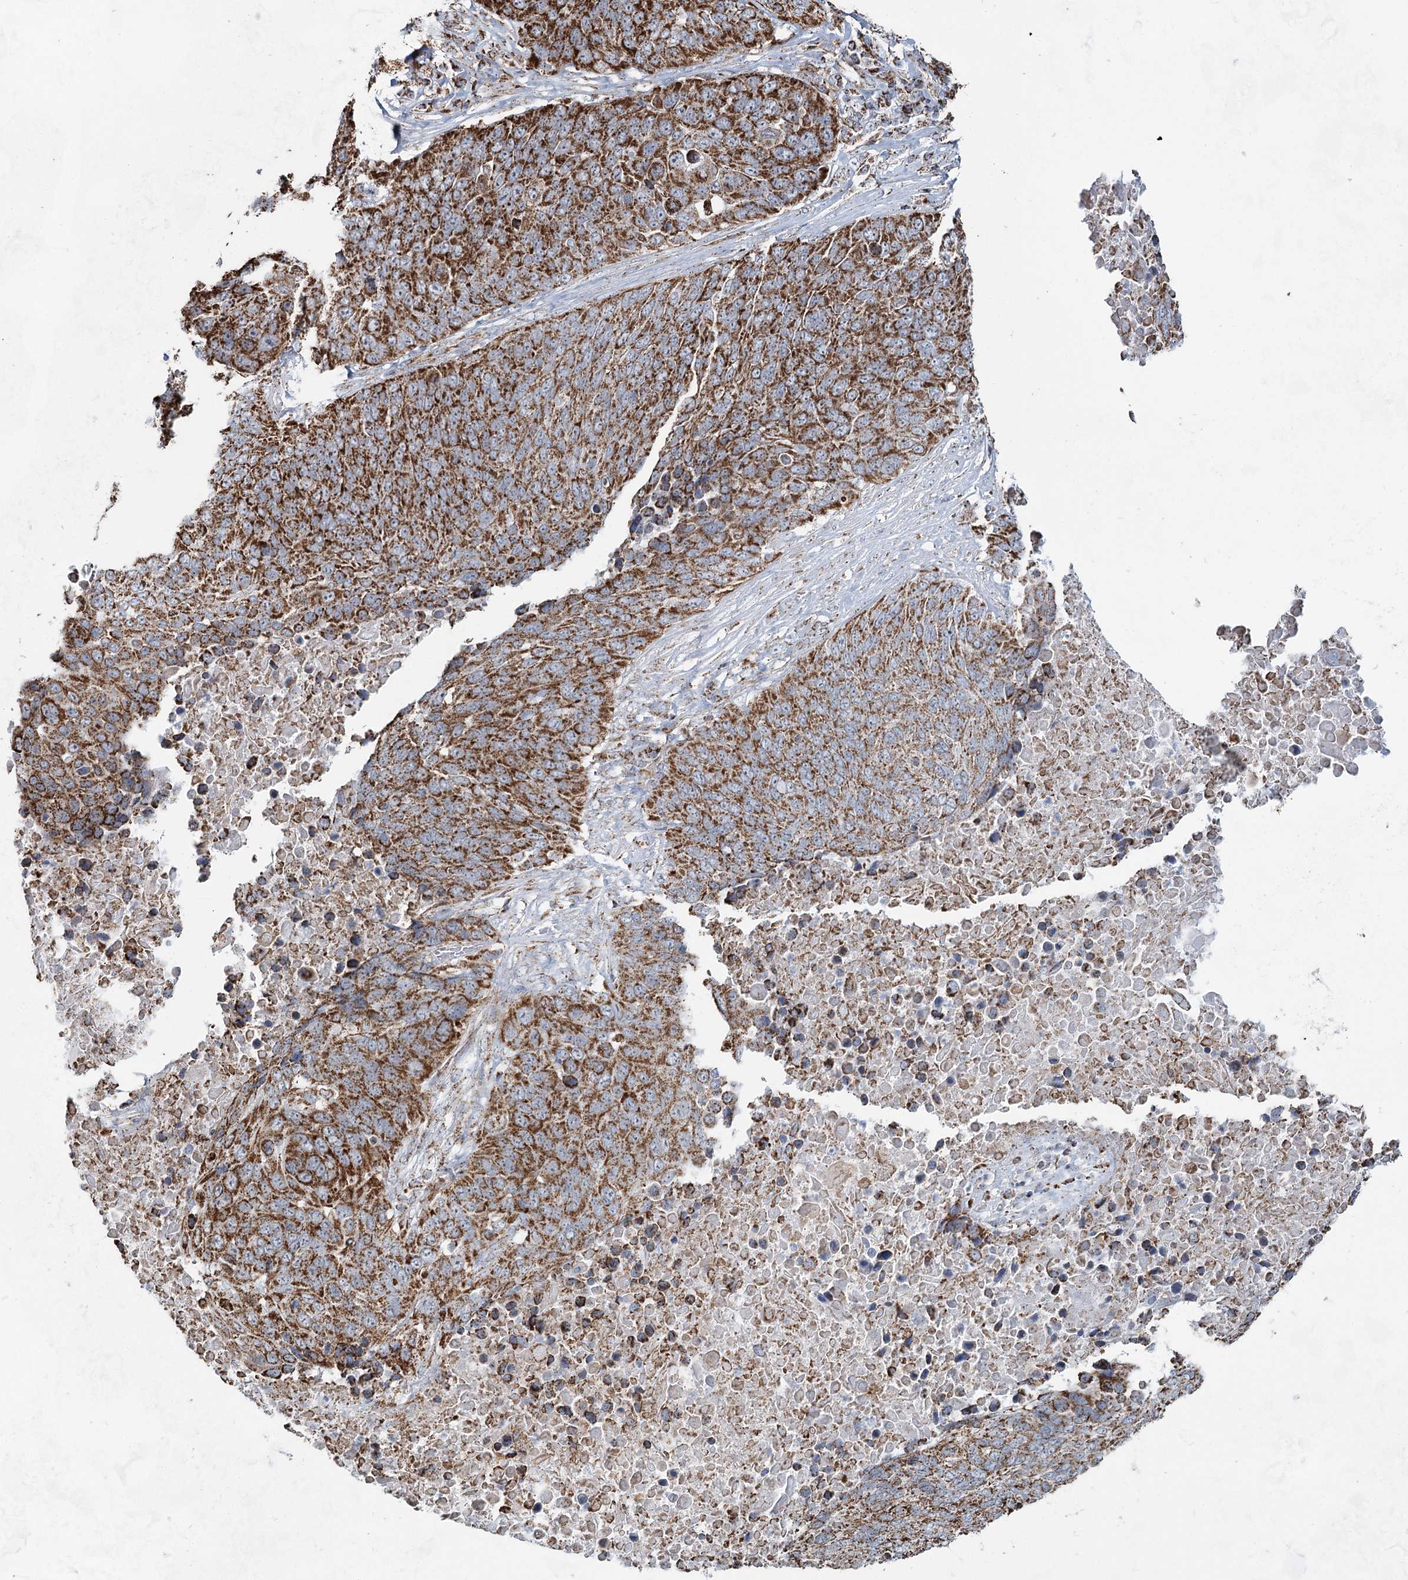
{"staining": {"intensity": "strong", "quantity": ">75%", "location": "cytoplasmic/membranous"}, "tissue": "lung cancer", "cell_type": "Tumor cells", "image_type": "cancer", "snomed": [{"axis": "morphology", "description": "Squamous cell carcinoma, NOS"}, {"axis": "topography", "description": "Lung"}], "caption": "There is high levels of strong cytoplasmic/membranous staining in tumor cells of lung cancer, as demonstrated by immunohistochemical staining (brown color).", "gene": "CWF19L1", "patient": {"sex": "male", "age": 66}}